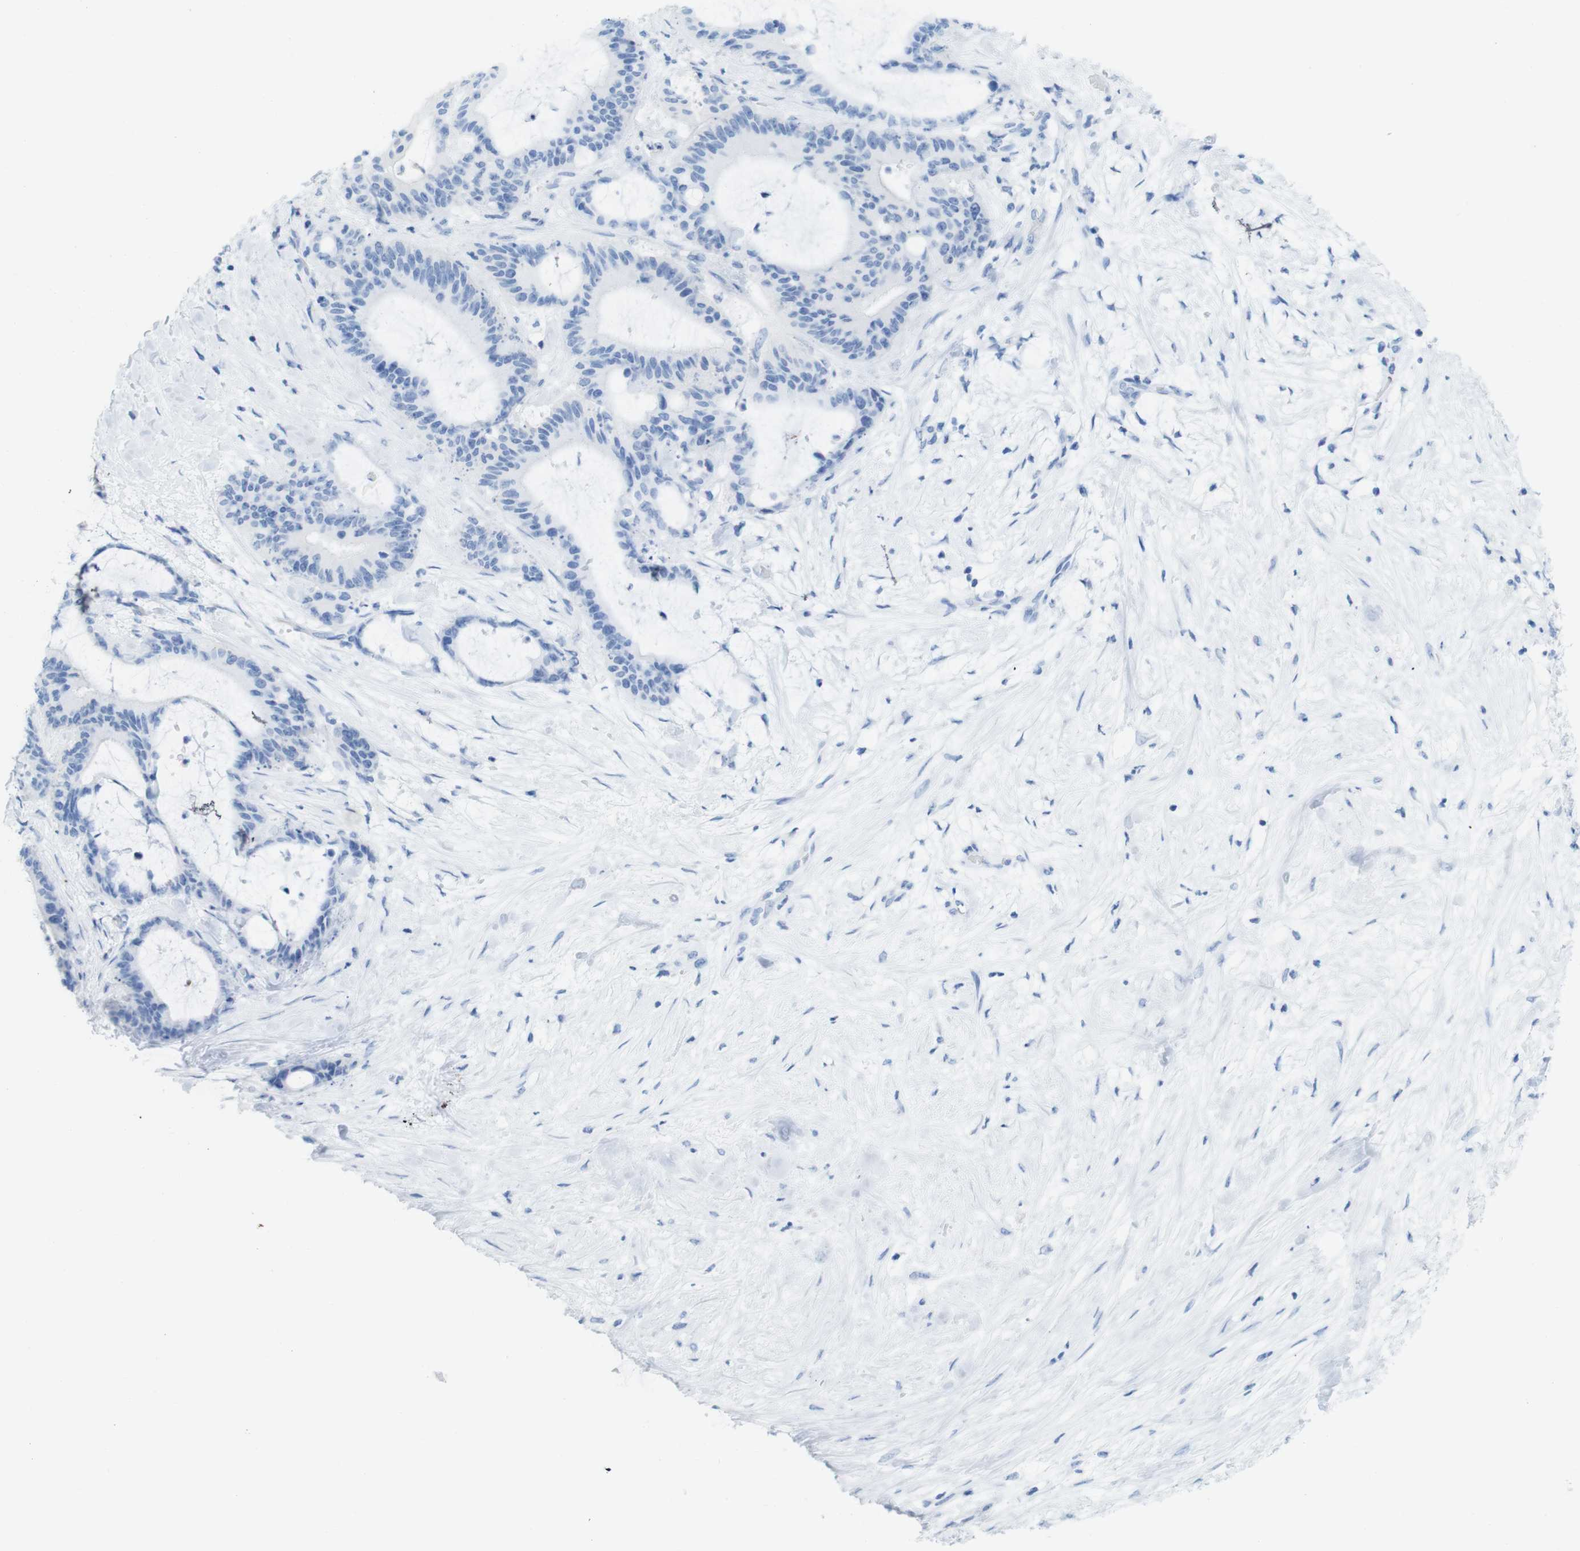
{"staining": {"intensity": "negative", "quantity": "none", "location": "none"}, "tissue": "liver cancer", "cell_type": "Tumor cells", "image_type": "cancer", "snomed": [{"axis": "morphology", "description": "Cholangiocarcinoma"}, {"axis": "topography", "description": "Liver"}], "caption": "This is an immunohistochemistry photomicrograph of human cholangiocarcinoma (liver). There is no positivity in tumor cells.", "gene": "MYH7", "patient": {"sex": "female", "age": 73}}